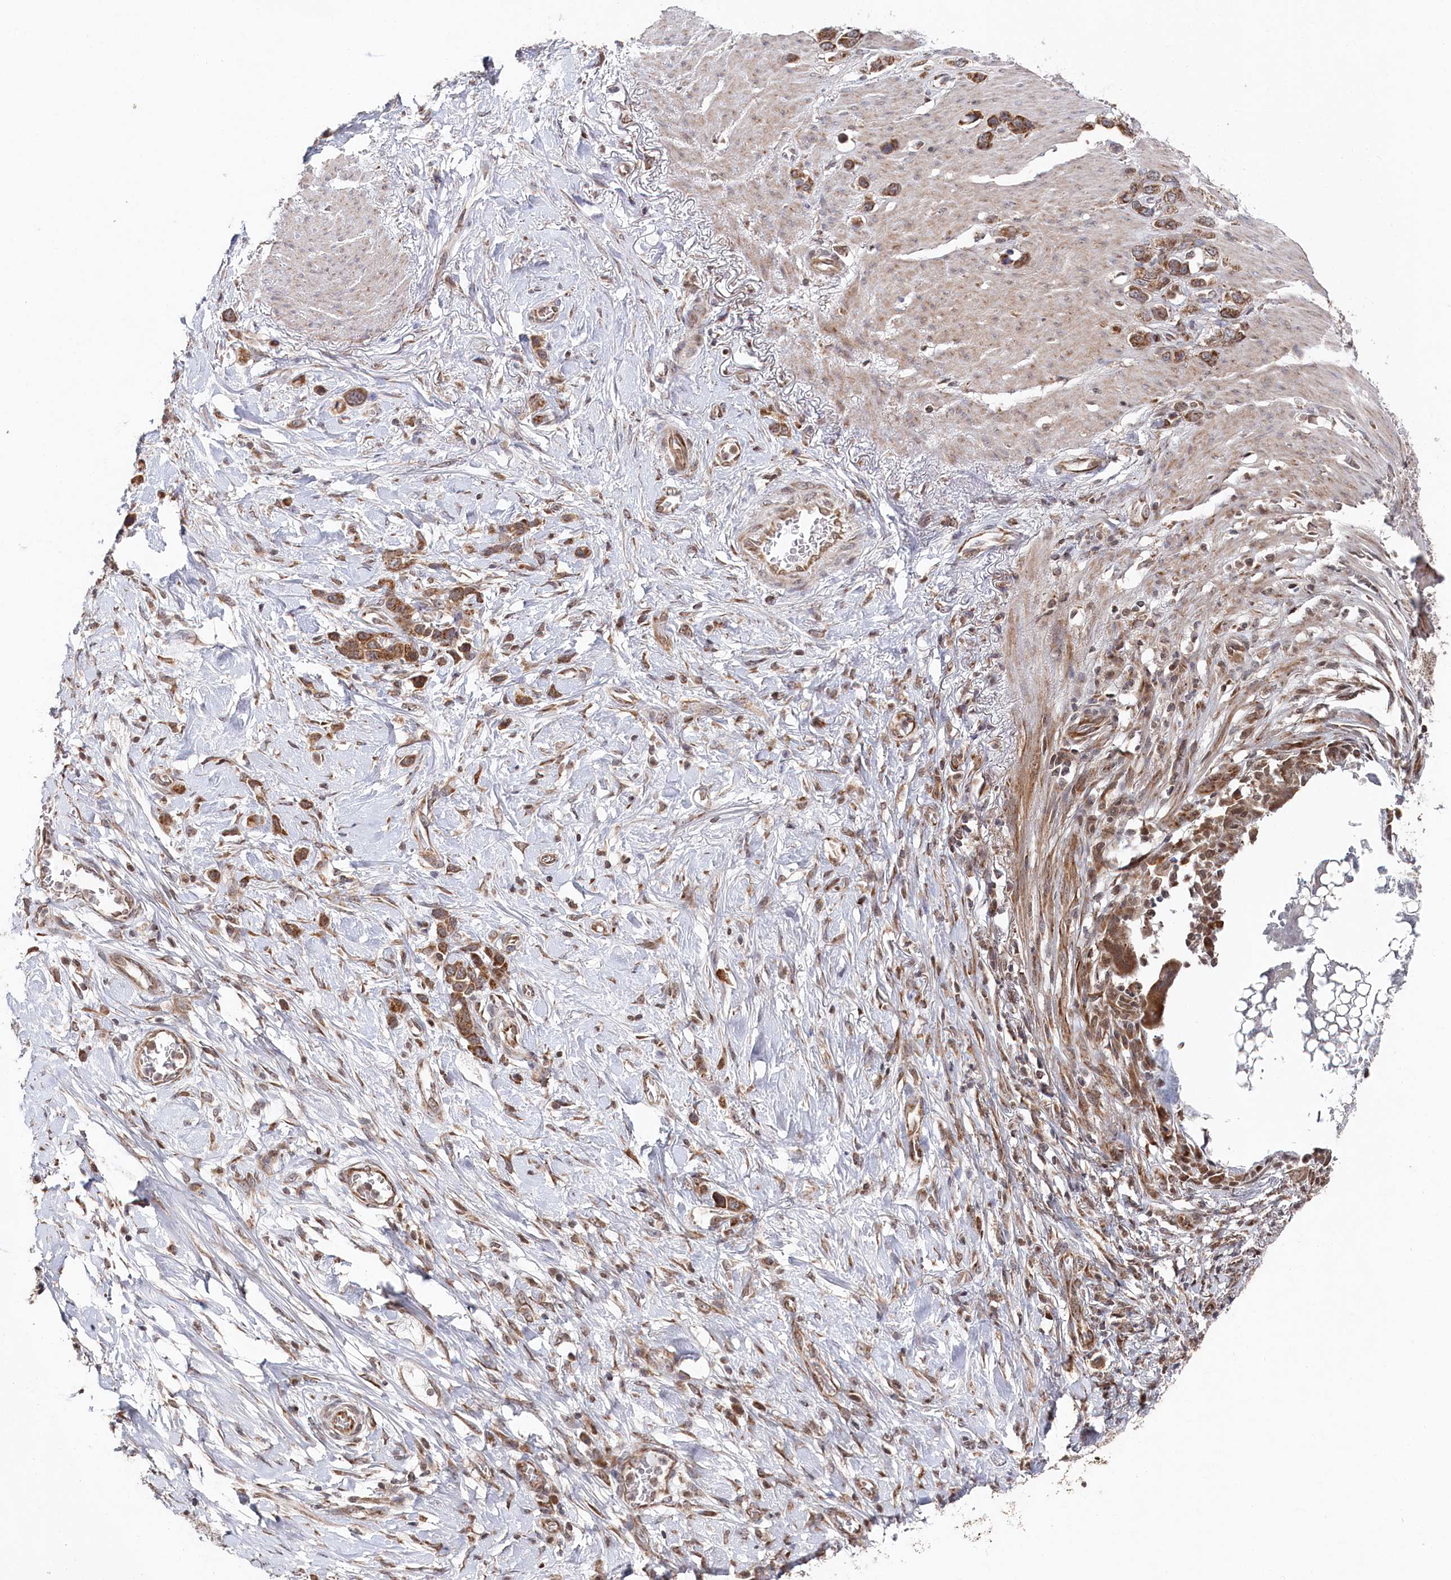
{"staining": {"intensity": "moderate", "quantity": ">75%", "location": "cytoplasmic/membranous"}, "tissue": "stomach cancer", "cell_type": "Tumor cells", "image_type": "cancer", "snomed": [{"axis": "morphology", "description": "Adenocarcinoma, NOS"}, {"axis": "morphology", "description": "Adenocarcinoma, High grade"}, {"axis": "topography", "description": "Stomach, upper"}, {"axis": "topography", "description": "Stomach, lower"}], "caption": "Protein expression by immunohistochemistry (IHC) shows moderate cytoplasmic/membranous expression in about >75% of tumor cells in stomach cancer.", "gene": "WAPL", "patient": {"sex": "female", "age": 65}}